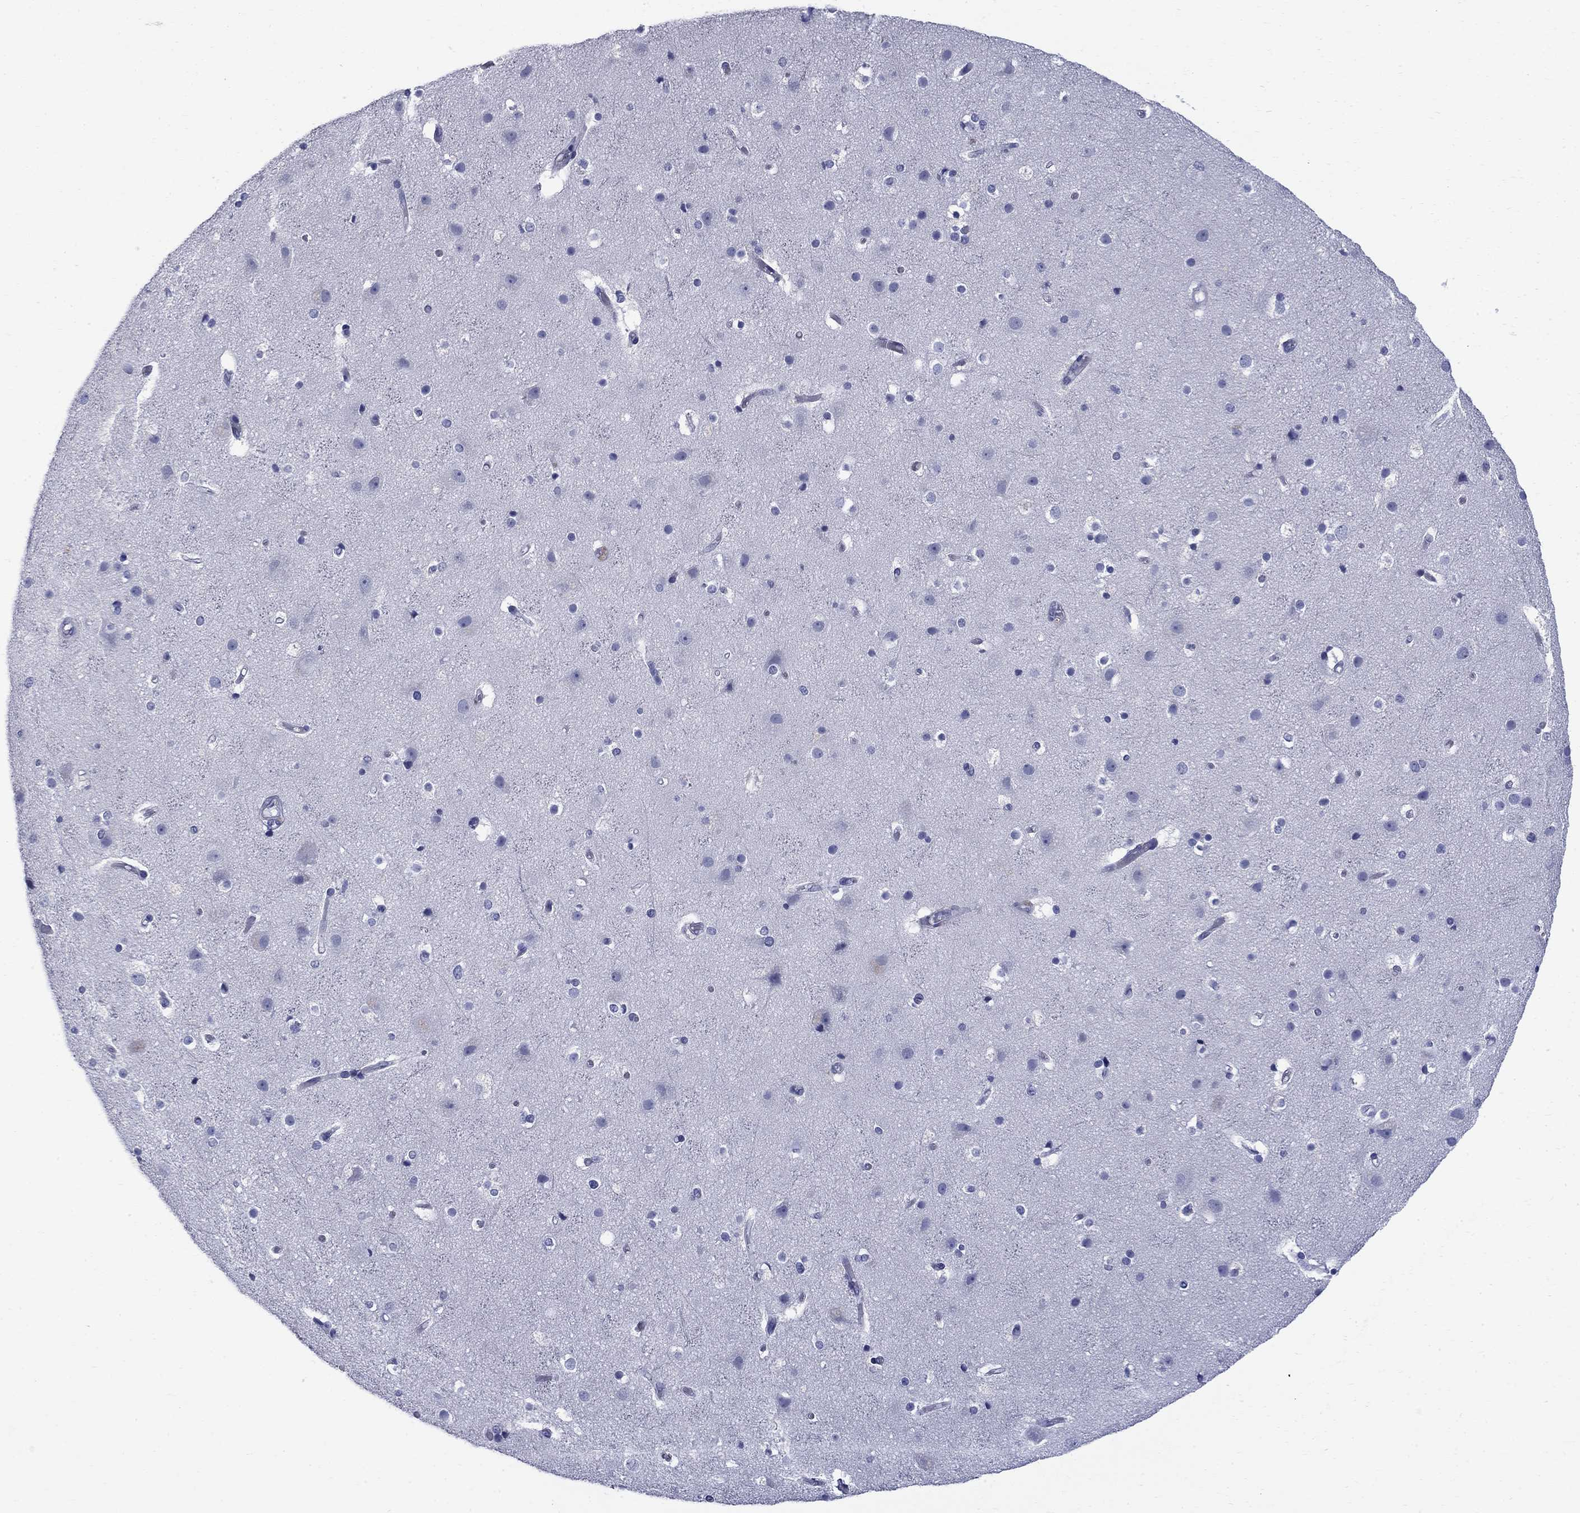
{"staining": {"intensity": "negative", "quantity": "none", "location": "none"}, "tissue": "cerebral cortex", "cell_type": "Endothelial cells", "image_type": "normal", "snomed": [{"axis": "morphology", "description": "Normal tissue, NOS"}, {"axis": "topography", "description": "Cerebral cortex"}], "caption": "High power microscopy micrograph of an immunohistochemistry (IHC) image of benign cerebral cortex, revealing no significant positivity in endothelial cells.", "gene": "SERPINB2", "patient": {"sex": "female", "age": 52}}